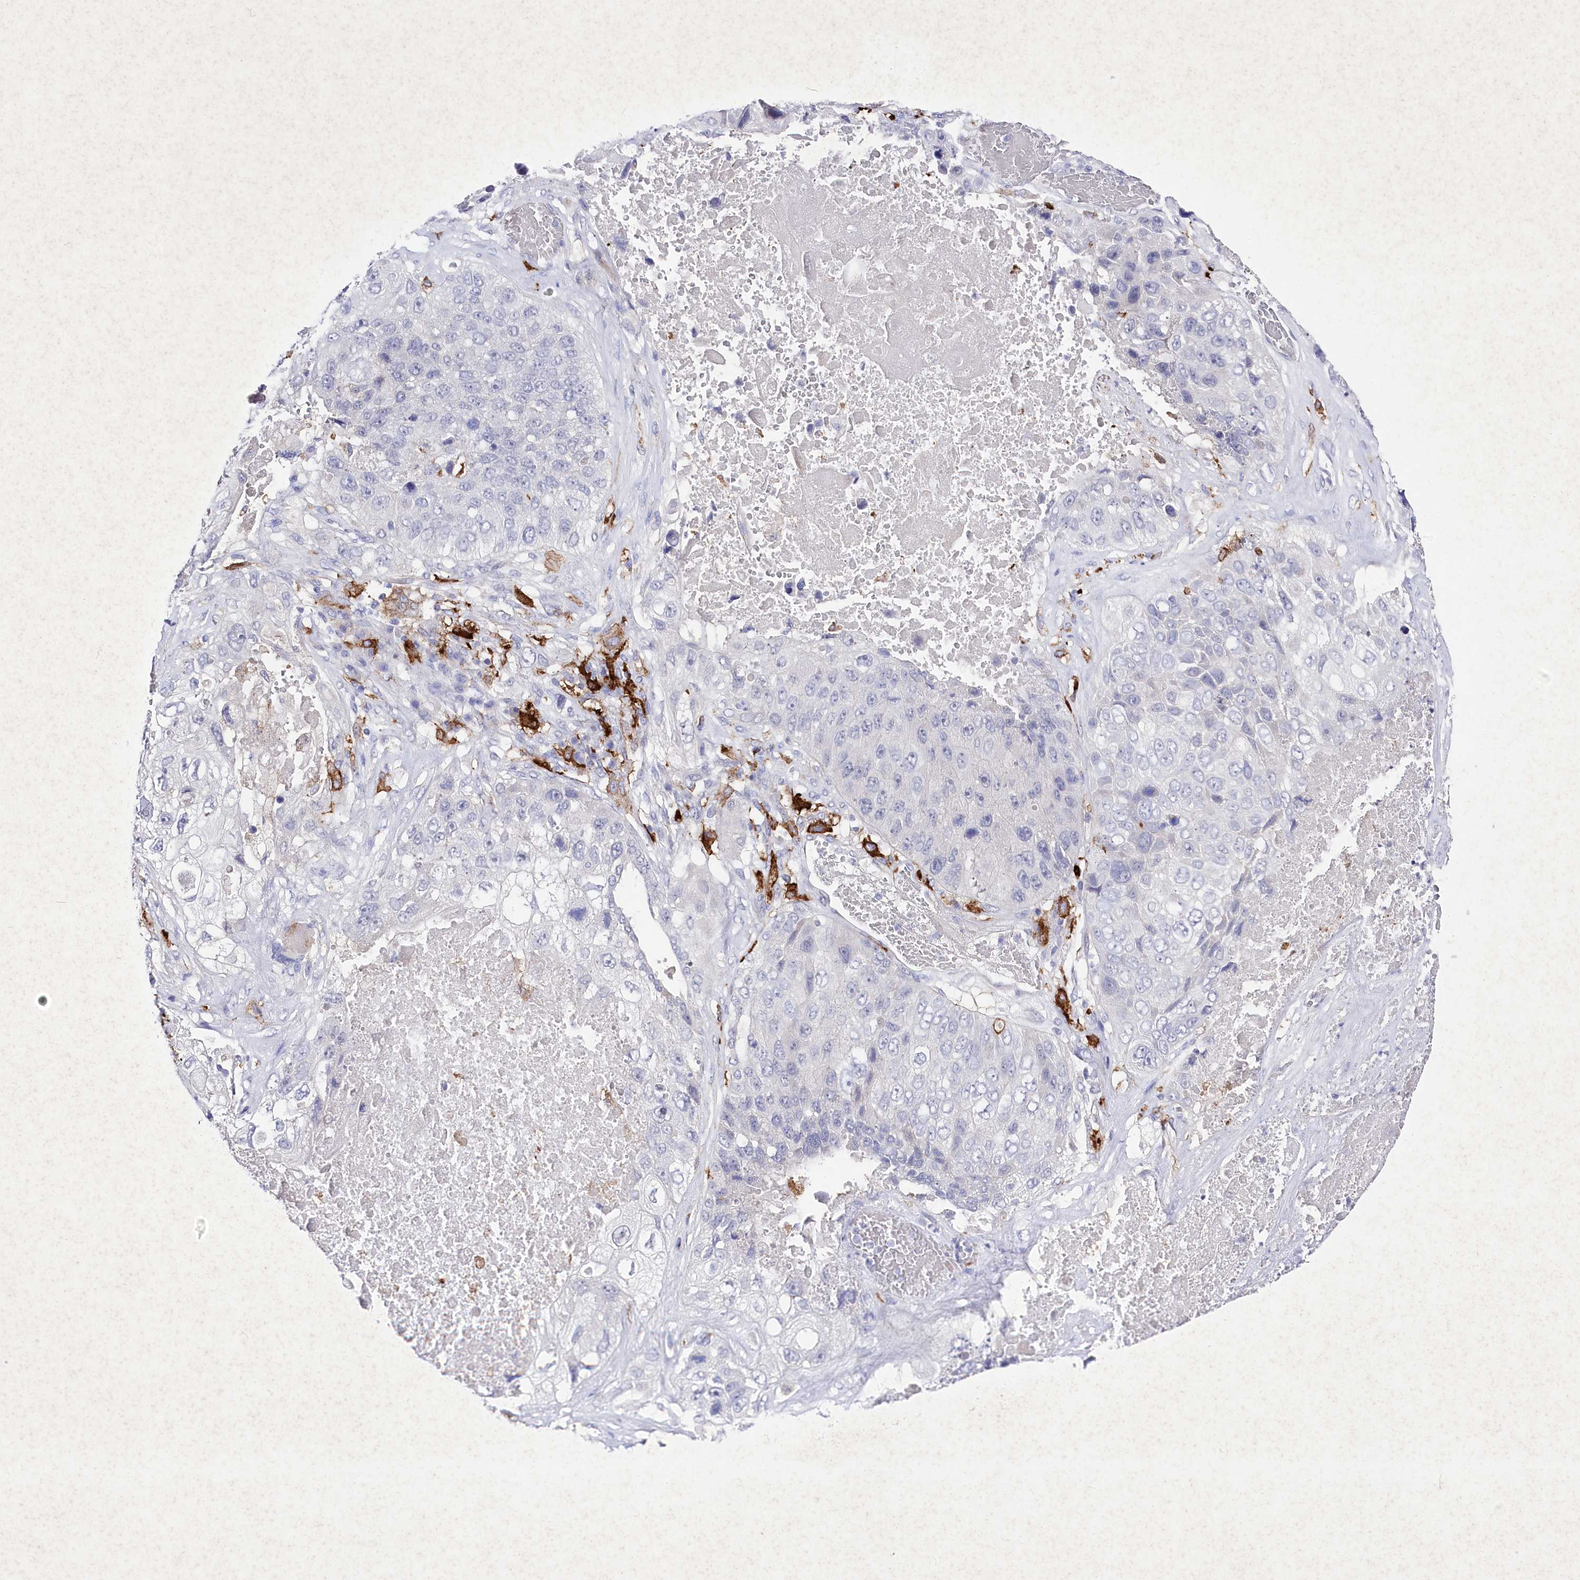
{"staining": {"intensity": "negative", "quantity": "none", "location": "none"}, "tissue": "lung cancer", "cell_type": "Tumor cells", "image_type": "cancer", "snomed": [{"axis": "morphology", "description": "Squamous cell carcinoma, NOS"}, {"axis": "topography", "description": "Lung"}], "caption": "Immunohistochemistry (IHC) image of lung cancer stained for a protein (brown), which demonstrates no staining in tumor cells.", "gene": "CLEC4M", "patient": {"sex": "male", "age": 61}}